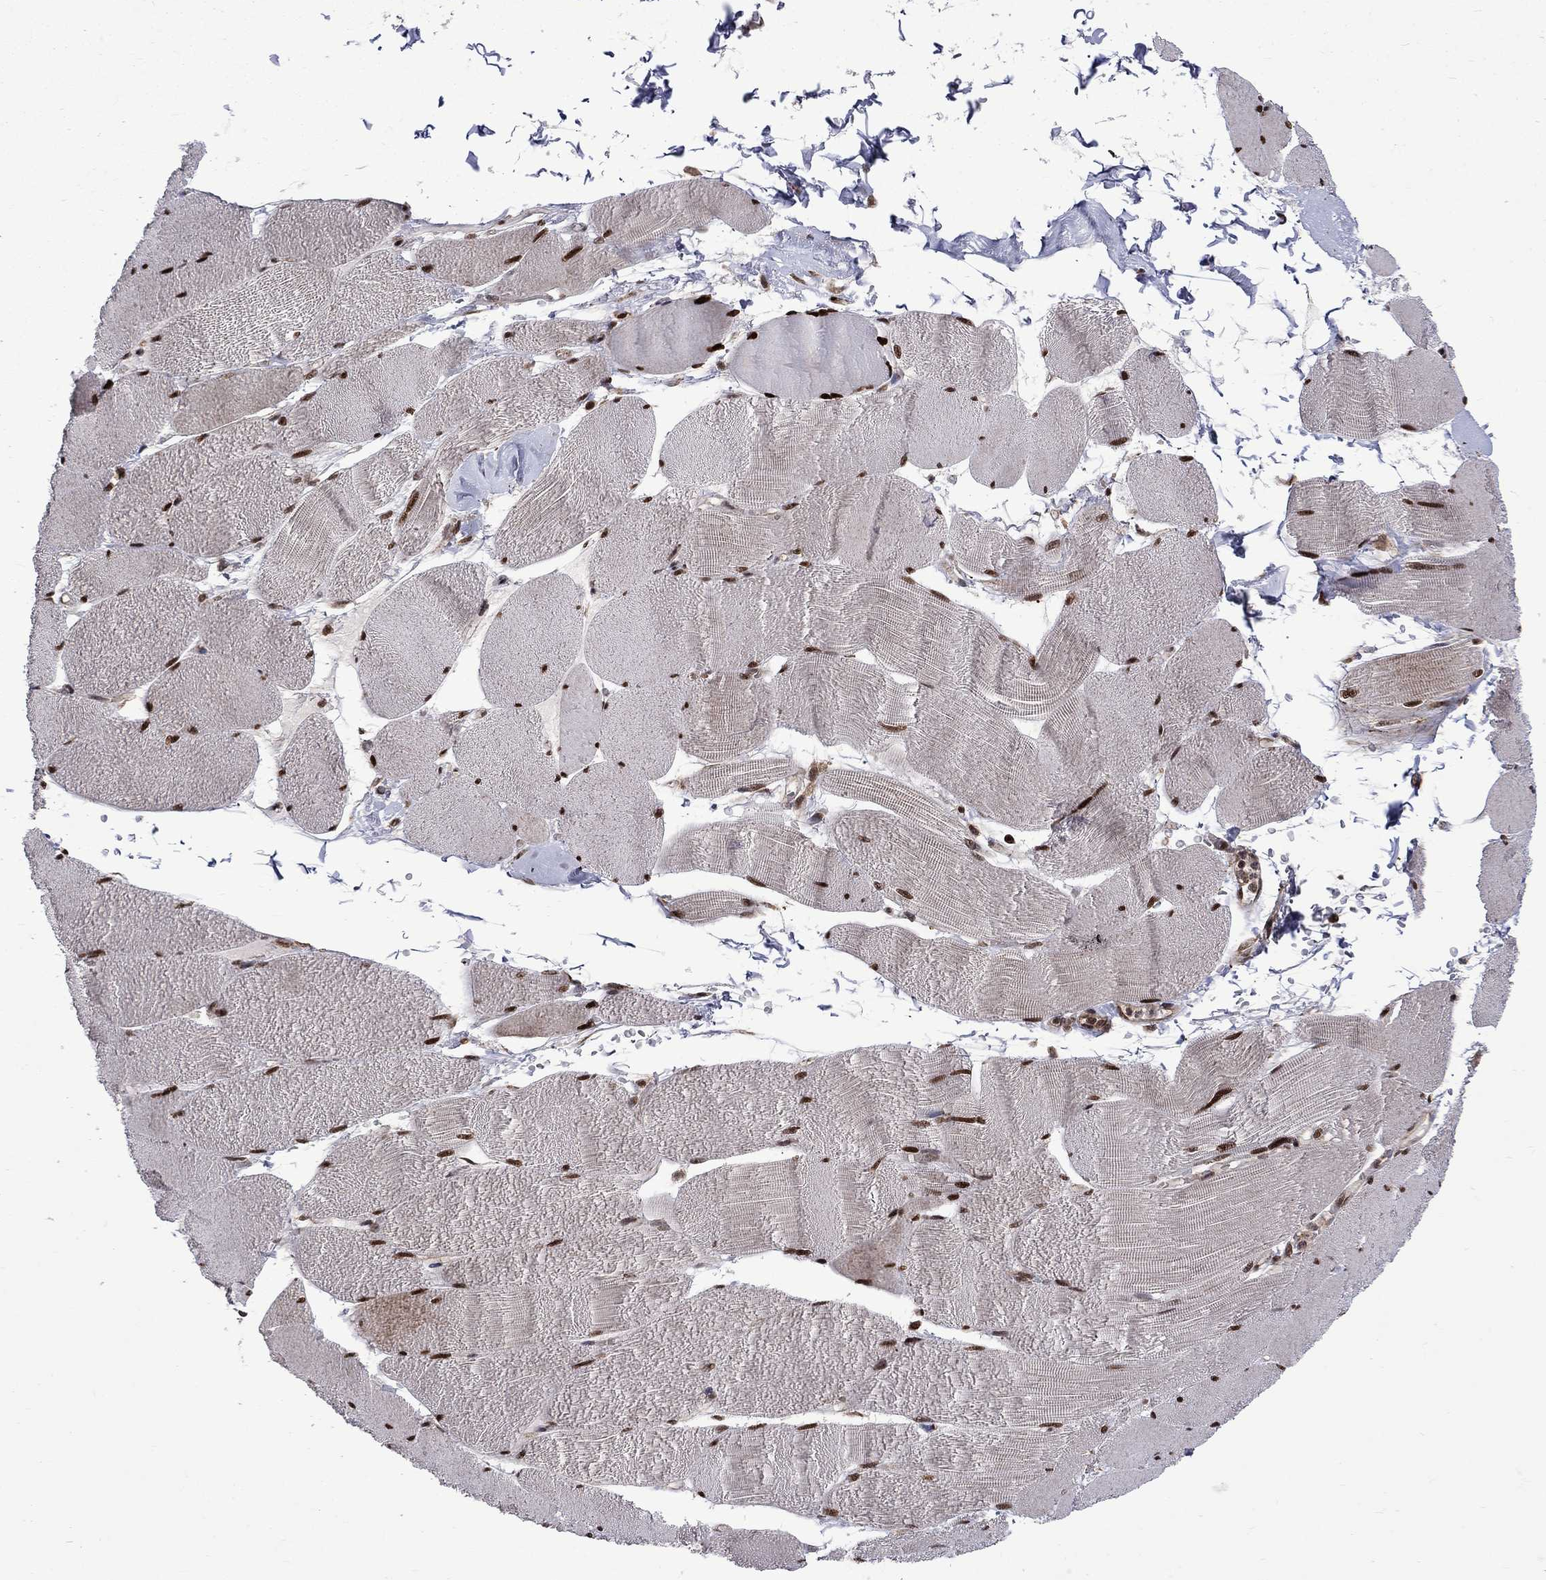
{"staining": {"intensity": "strong", "quantity": ">75%", "location": "nuclear"}, "tissue": "skeletal muscle", "cell_type": "Myocytes", "image_type": "normal", "snomed": [{"axis": "morphology", "description": "Normal tissue, NOS"}, {"axis": "topography", "description": "Skeletal muscle"}], "caption": "Skeletal muscle stained with immunohistochemistry (IHC) exhibits strong nuclear expression in about >75% of myocytes. (DAB (3,3'-diaminobenzidine) = brown stain, brightfield microscopy at high magnification).", "gene": "KPNA3", "patient": {"sex": "male", "age": 56}}